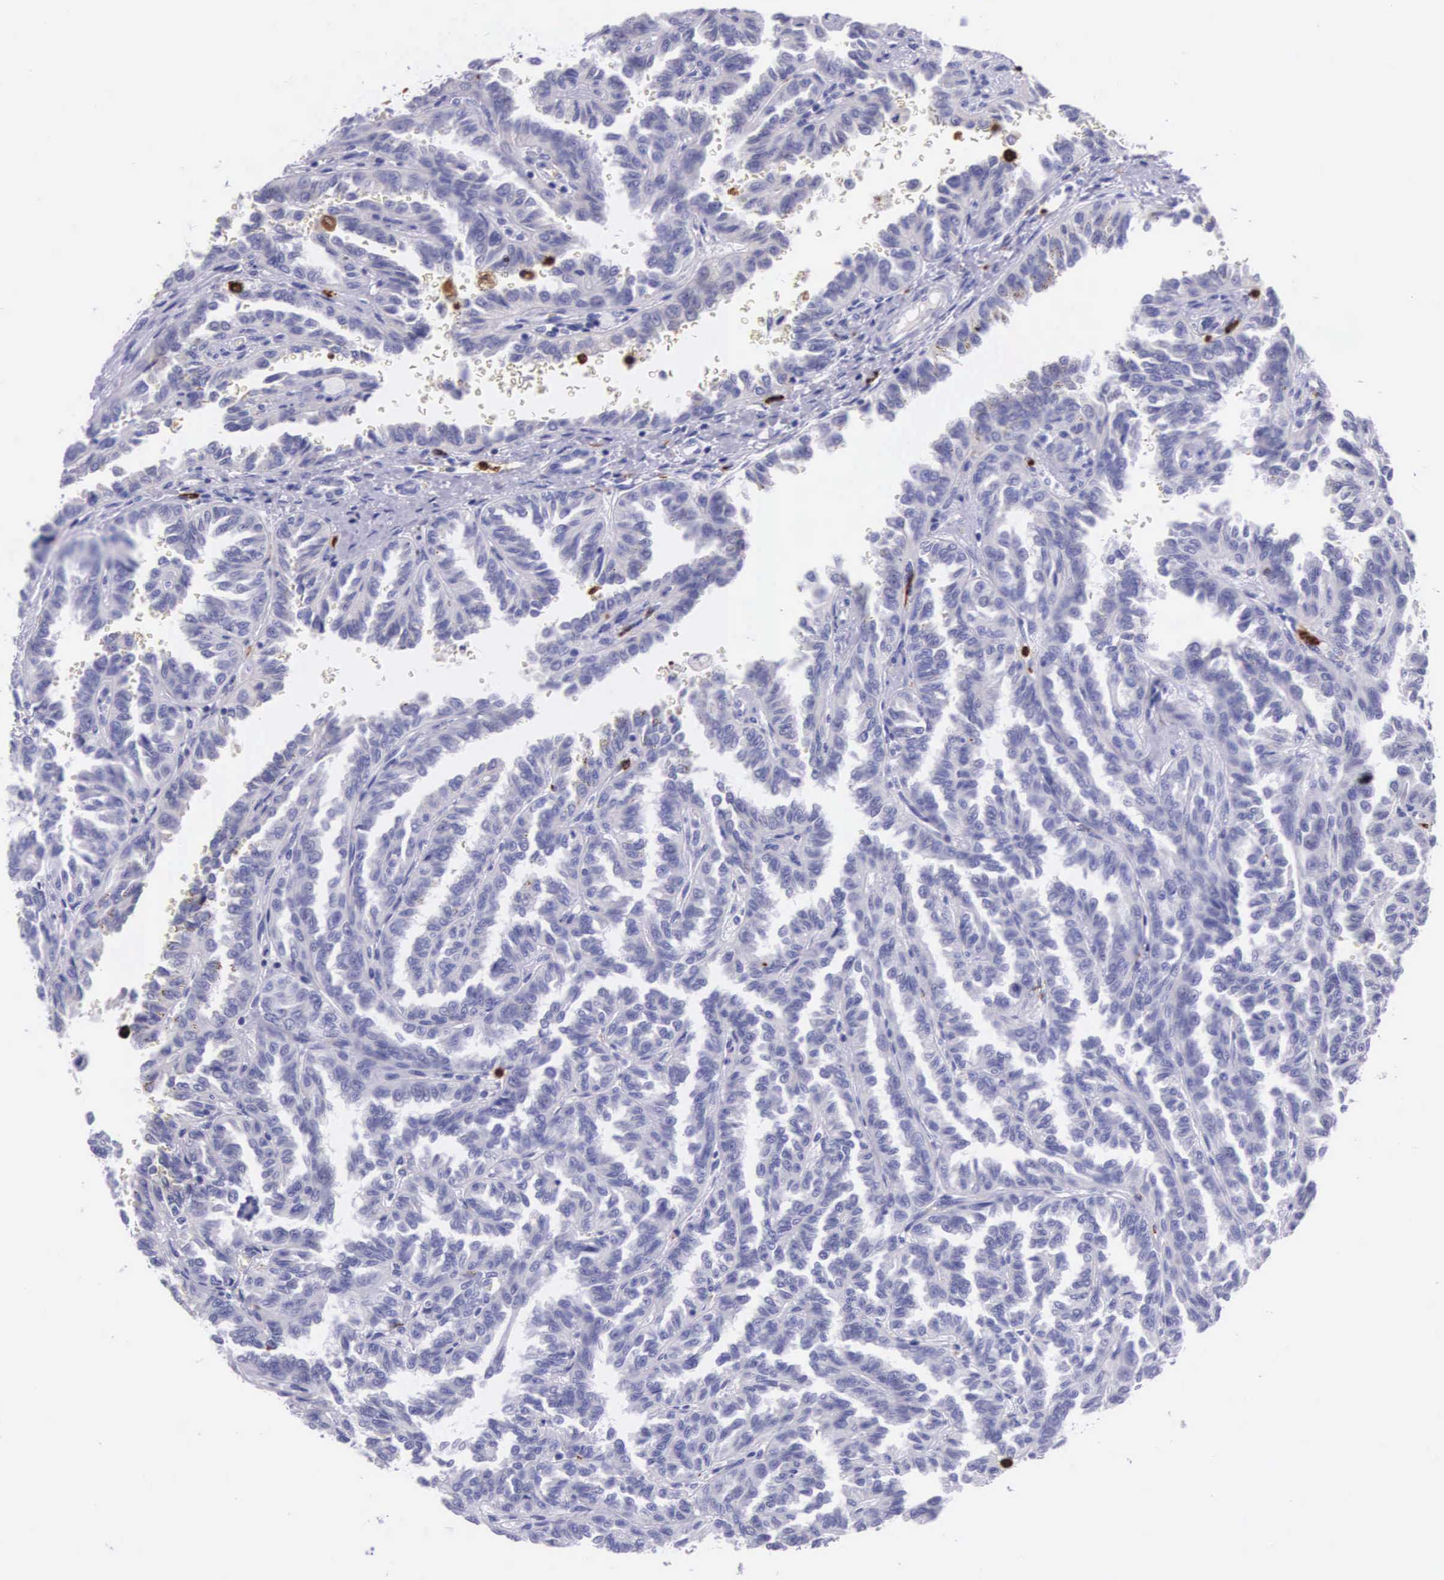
{"staining": {"intensity": "negative", "quantity": "none", "location": "none"}, "tissue": "renal cancer", "cell_type": "Tumor cells", "image_type": "cancer", "snomed": [{"axis": "morphology", "description": "Inflammation, NOS"}, {"axis": "morphology", "description": "Adenocarcinoma, NOS"}, {"axis": "topography", "description": "Kidney"}], "caption": "A histopathology image of renal adenocarcinoma stained for a protein reveals no brown staining in tumor cells. (Stains: DAB (3,3'-diaminobenzidine) IHC with hematoxylin counter stain, Microscopy: brightfield microscopy at high magnification).", "gene": "FCN1", "patient": {"sex": "male", "age": 68}}